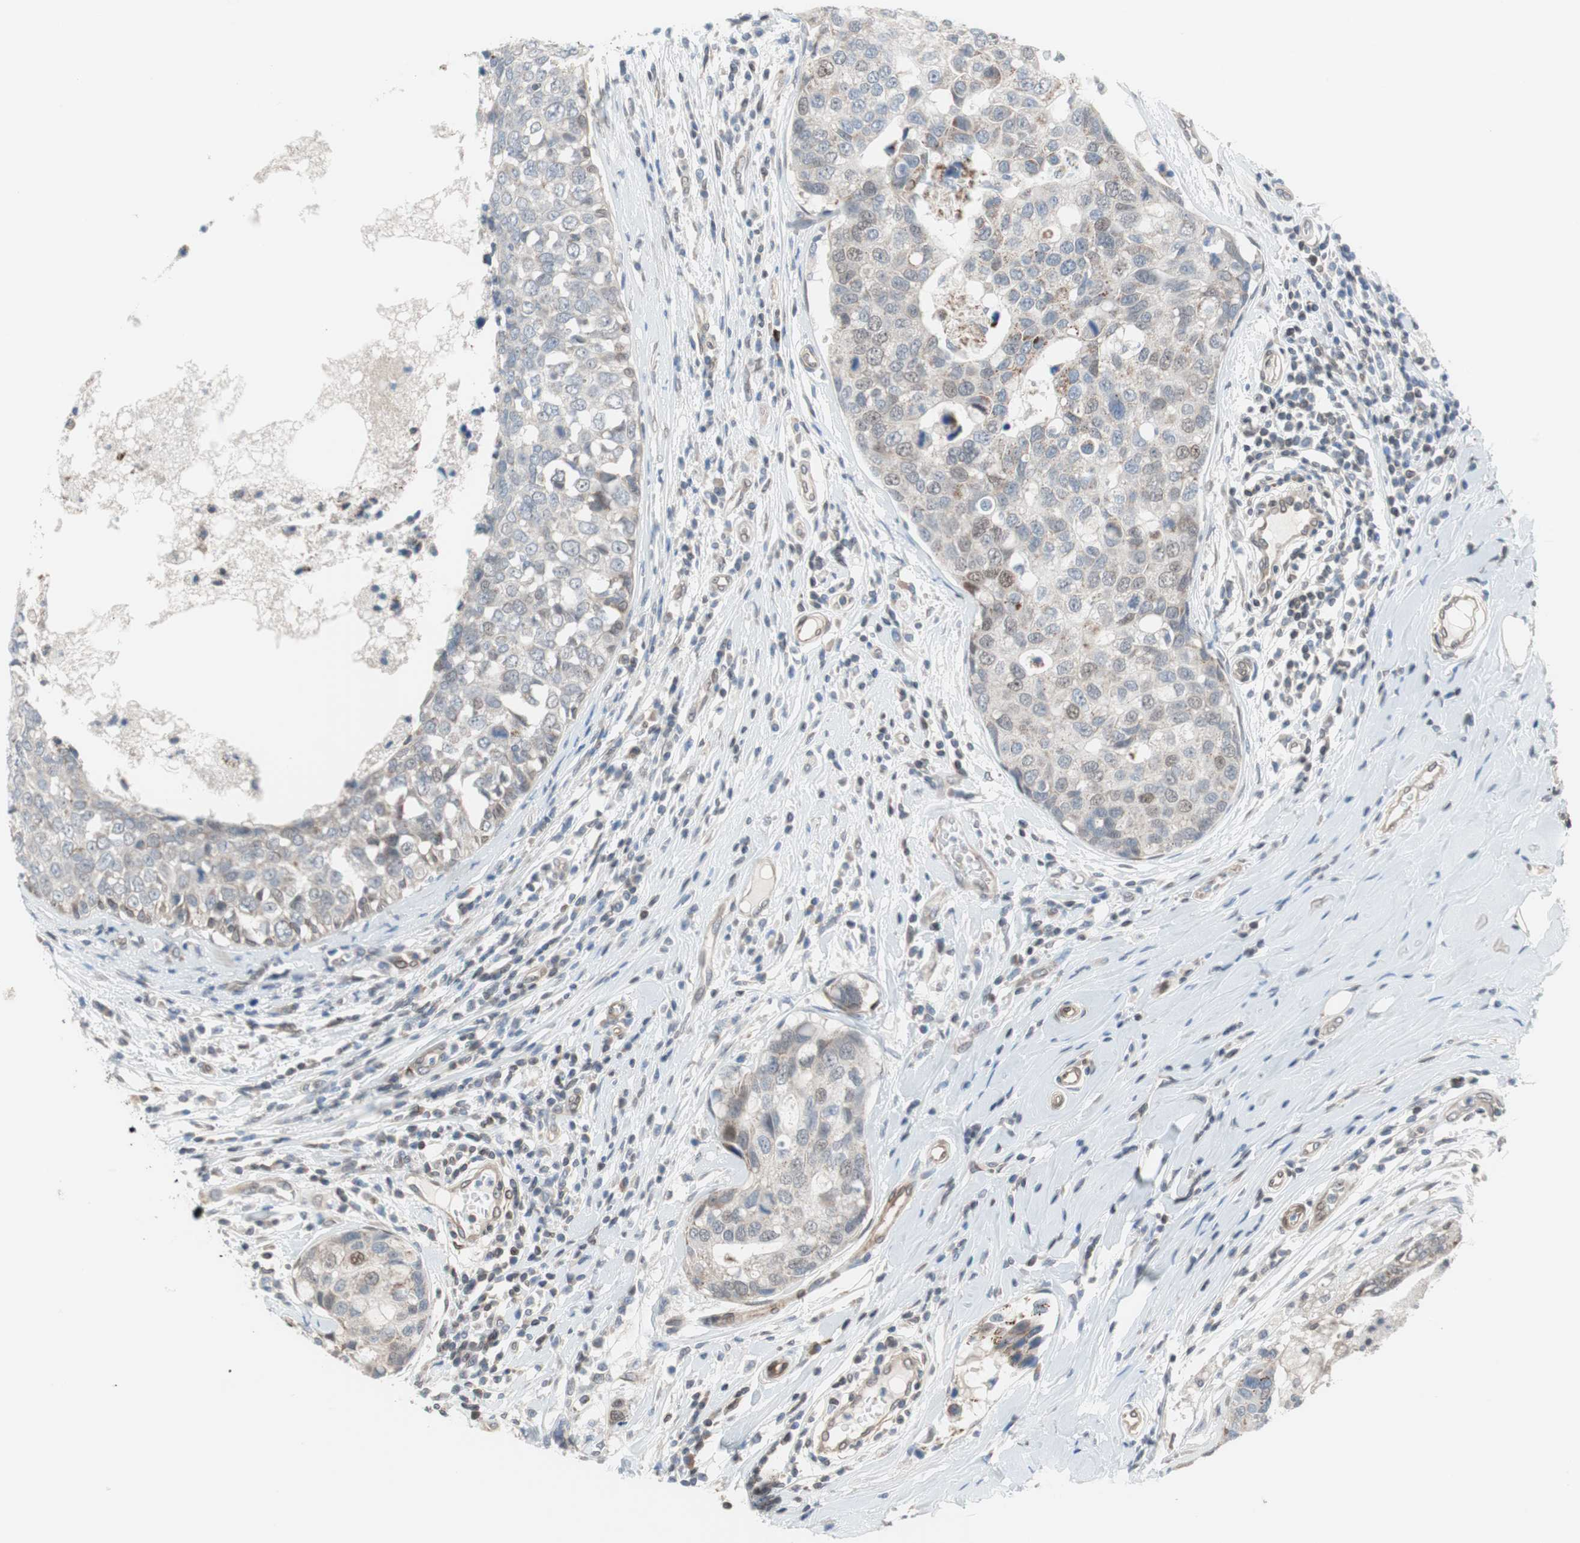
{"staining": {"intensity": "negative", "quantity": "none", "location": "none"}, "tissue": "breast cancer", "cell_type": "Tumor cells", "image_type": "cancer", "snomed": [{"axis": "morphology", "description": "Duct carcinoma"}, {"axis": "topography", "description": "Breast"}], "caption": "Breast cancer (intraductal carcinoma) was stained to show a protein in brown. There is no significant staining in tumor cells.", "gene": "ARNT2", "patient": {"sex": "female", "age": 27}}